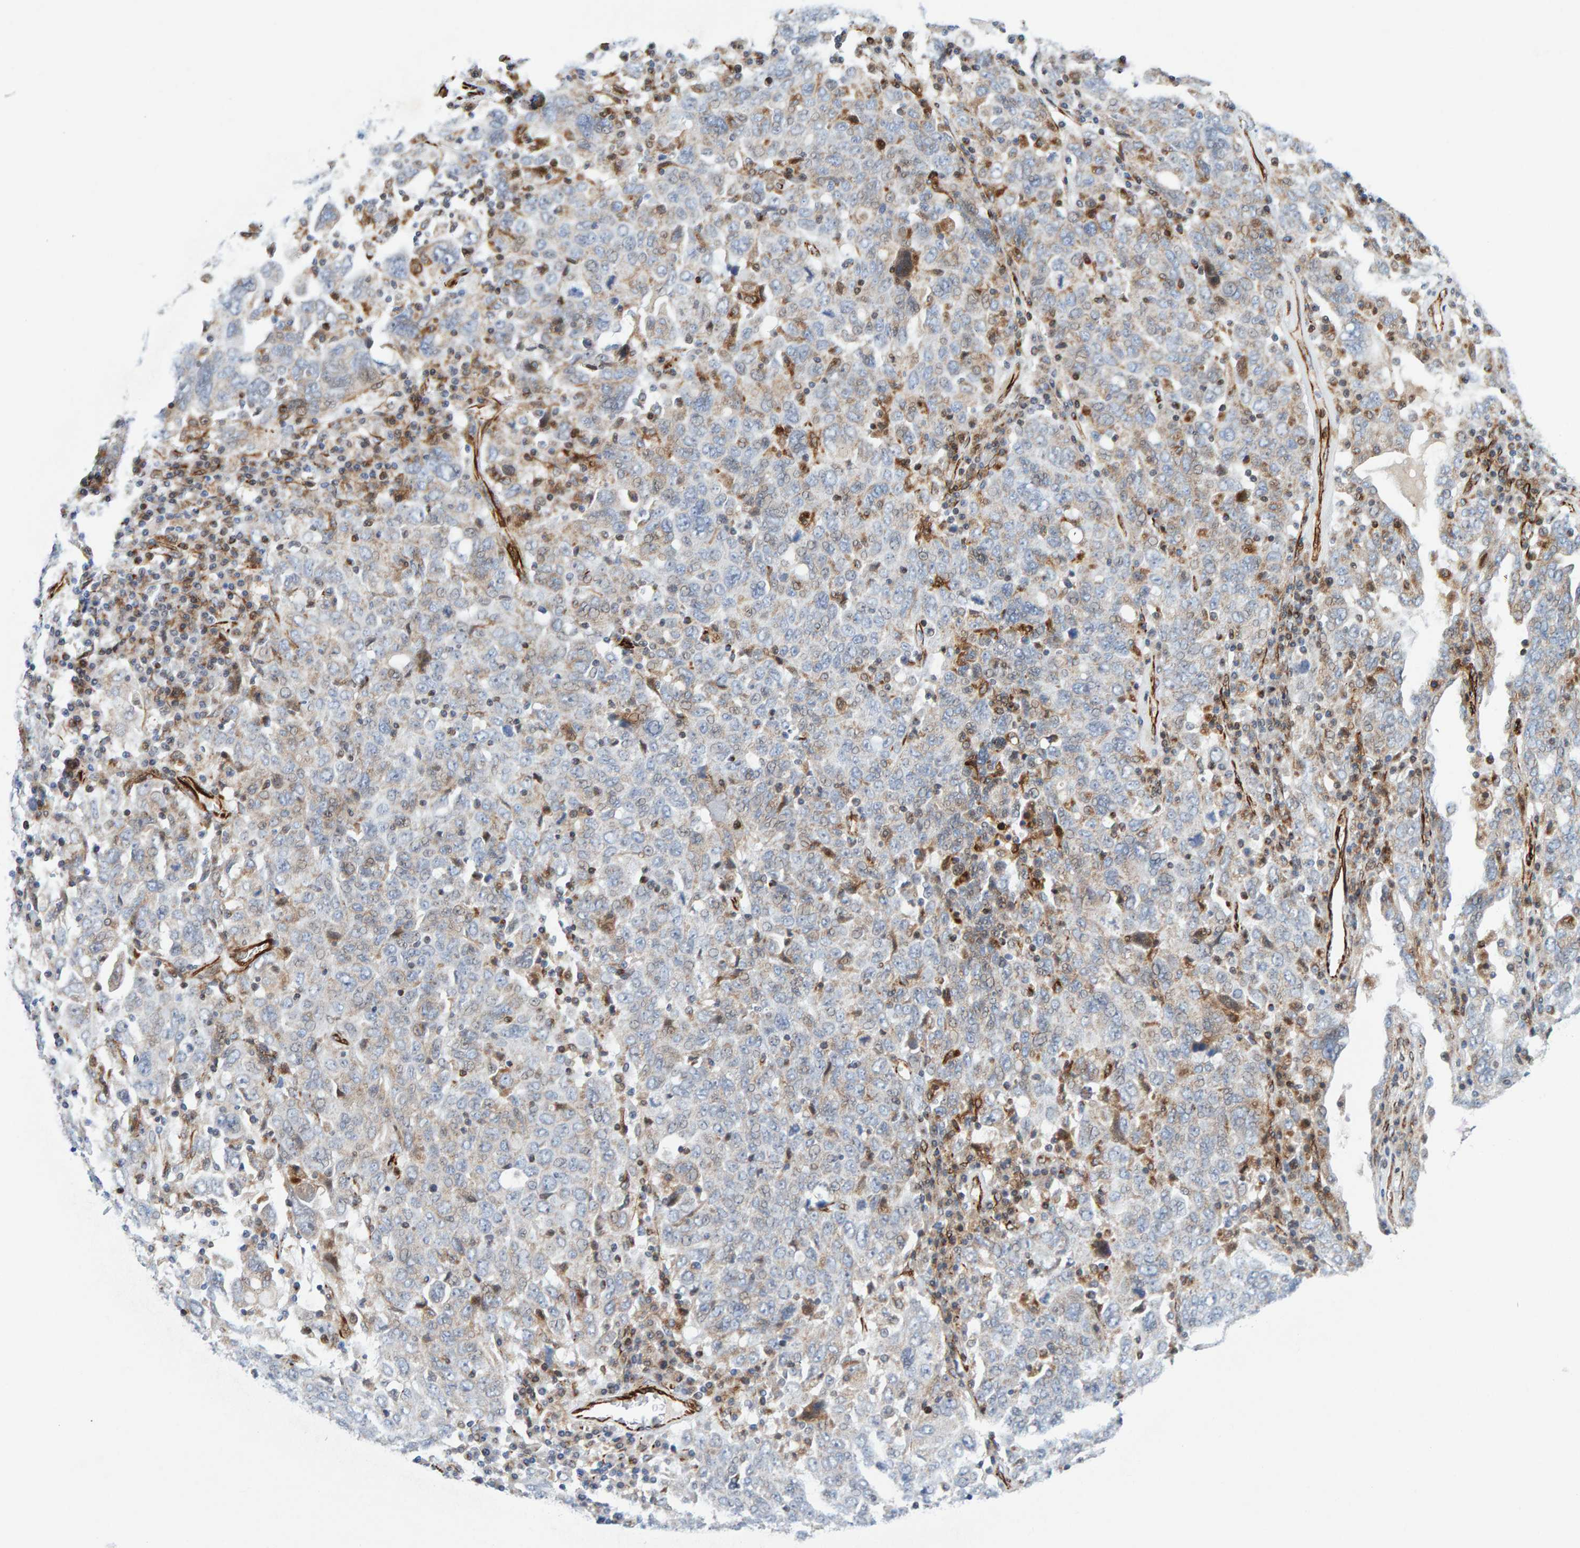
{"staining": {"intensity": "weak", "quantity": "<25%", "location": "cytoplasmic/membranous"}, "tissue": "ovarian cancer", "cell_type": "Tumor cells", "image_type": "cancer", "snomed": [{"axis": "morphology", "description": "Carcinoma, endometroid"}, {"axis": "topography", "description": "Ovary"}], "caption": "There is no significant expression in tumor cells of ovarian endometroid carcinoma.", "gene": "POLG2", "patient": {"sex": "female", "age": 62}}